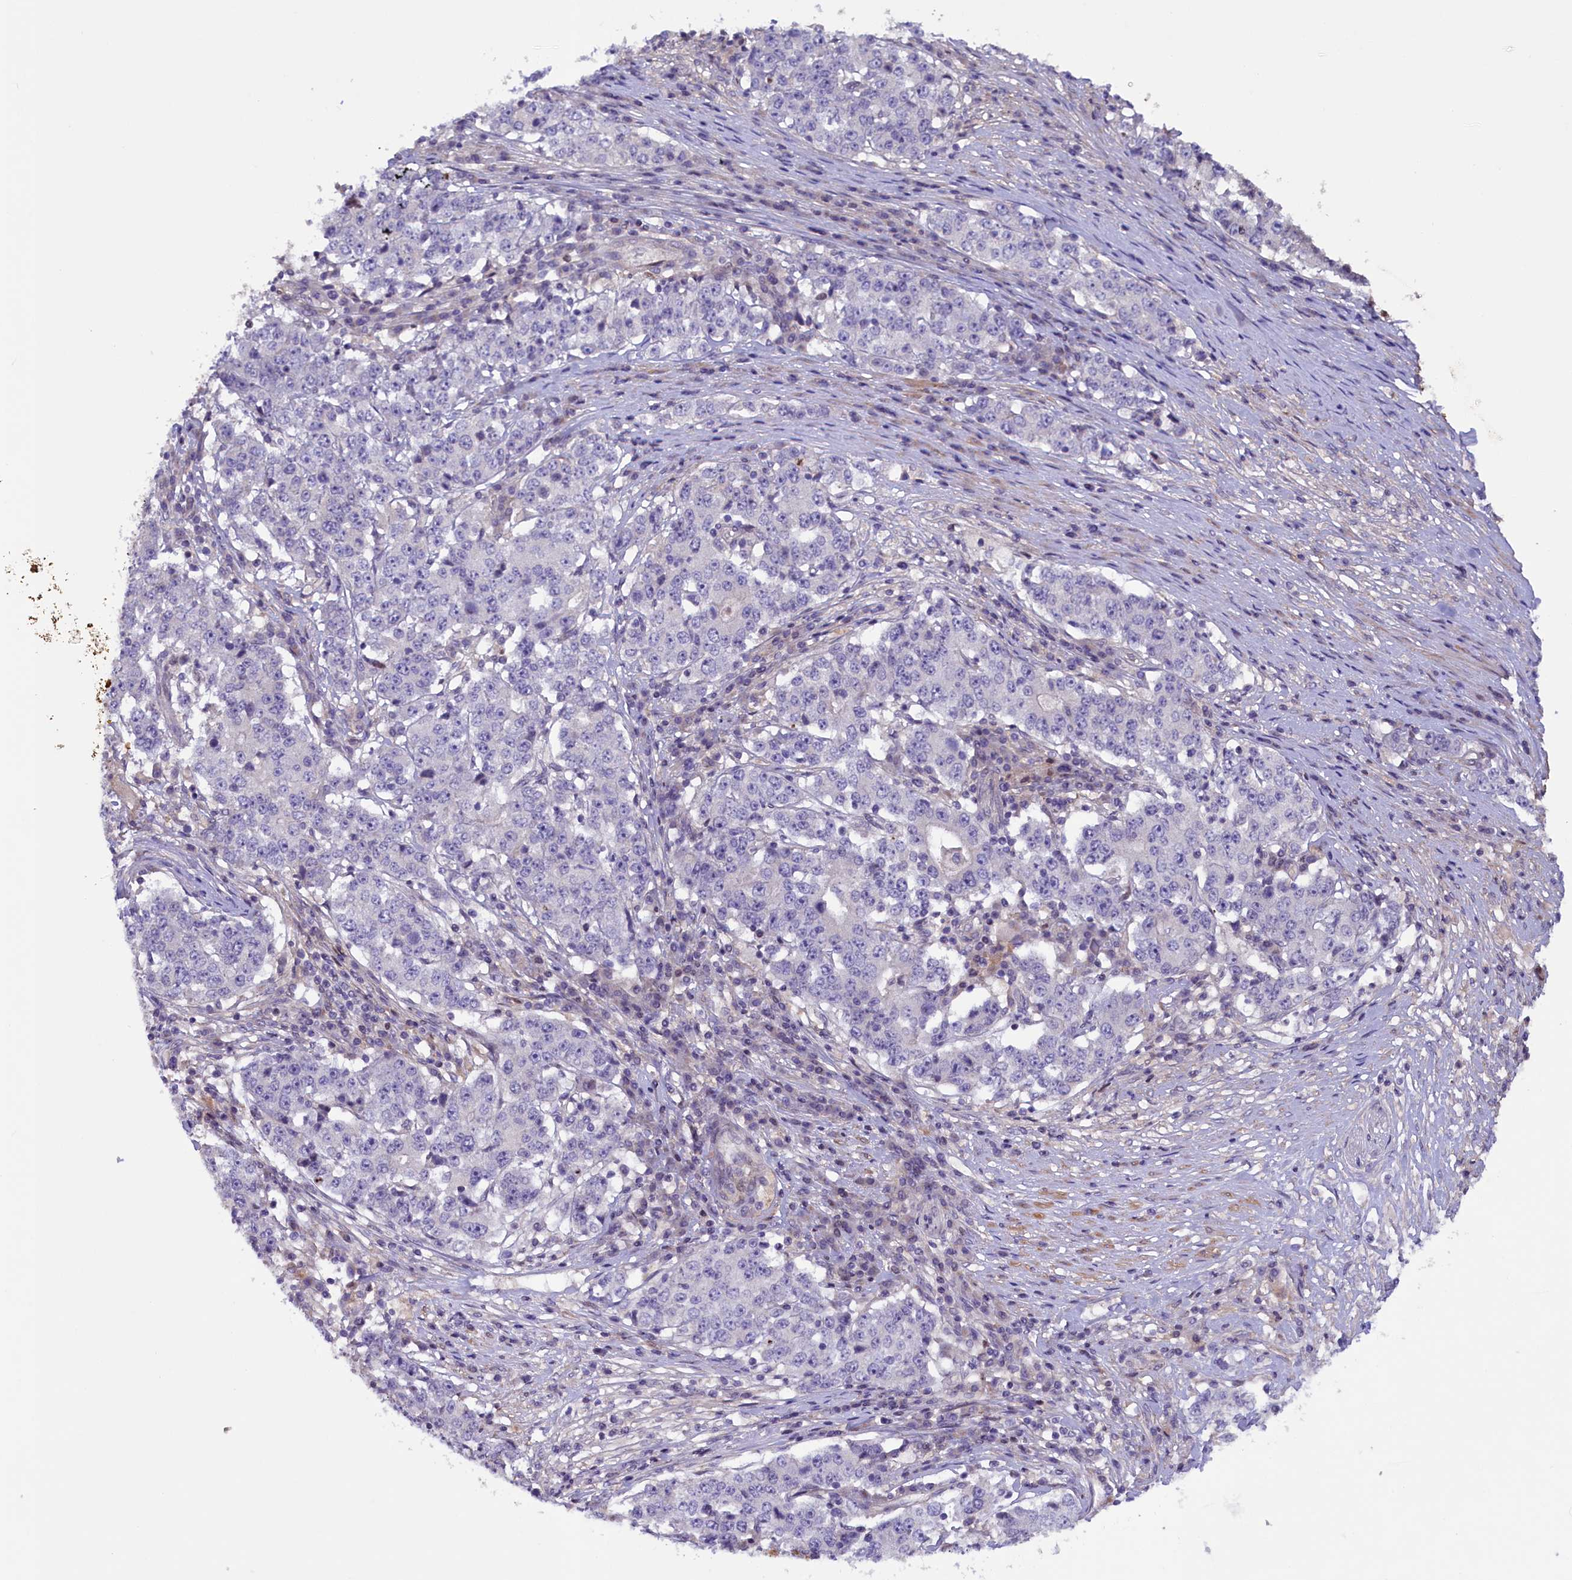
{"staining": {"intensity": "negative", "quantity": "none", "location": "none"}, "tissue": "stomach cancer", "cell_type": "Tumor cells", "image_type": "cancer", "snomed": [{"axis": "morphology", "description": "Adenocarcinoma, NOS"}, {"axis": "topography", "description": "Stomach"}], "caption": "IHC histopathology image of human stomach adenocarcinoma stained for a protein (brown), which displays no positivity in tumor cells. (DAB (3,3'-diaminobenzidine) immunohistochemistry with hematoxylin counter stain).", "gene": "MAN2C1", "patient": {"sex": "male", "age": 59}}